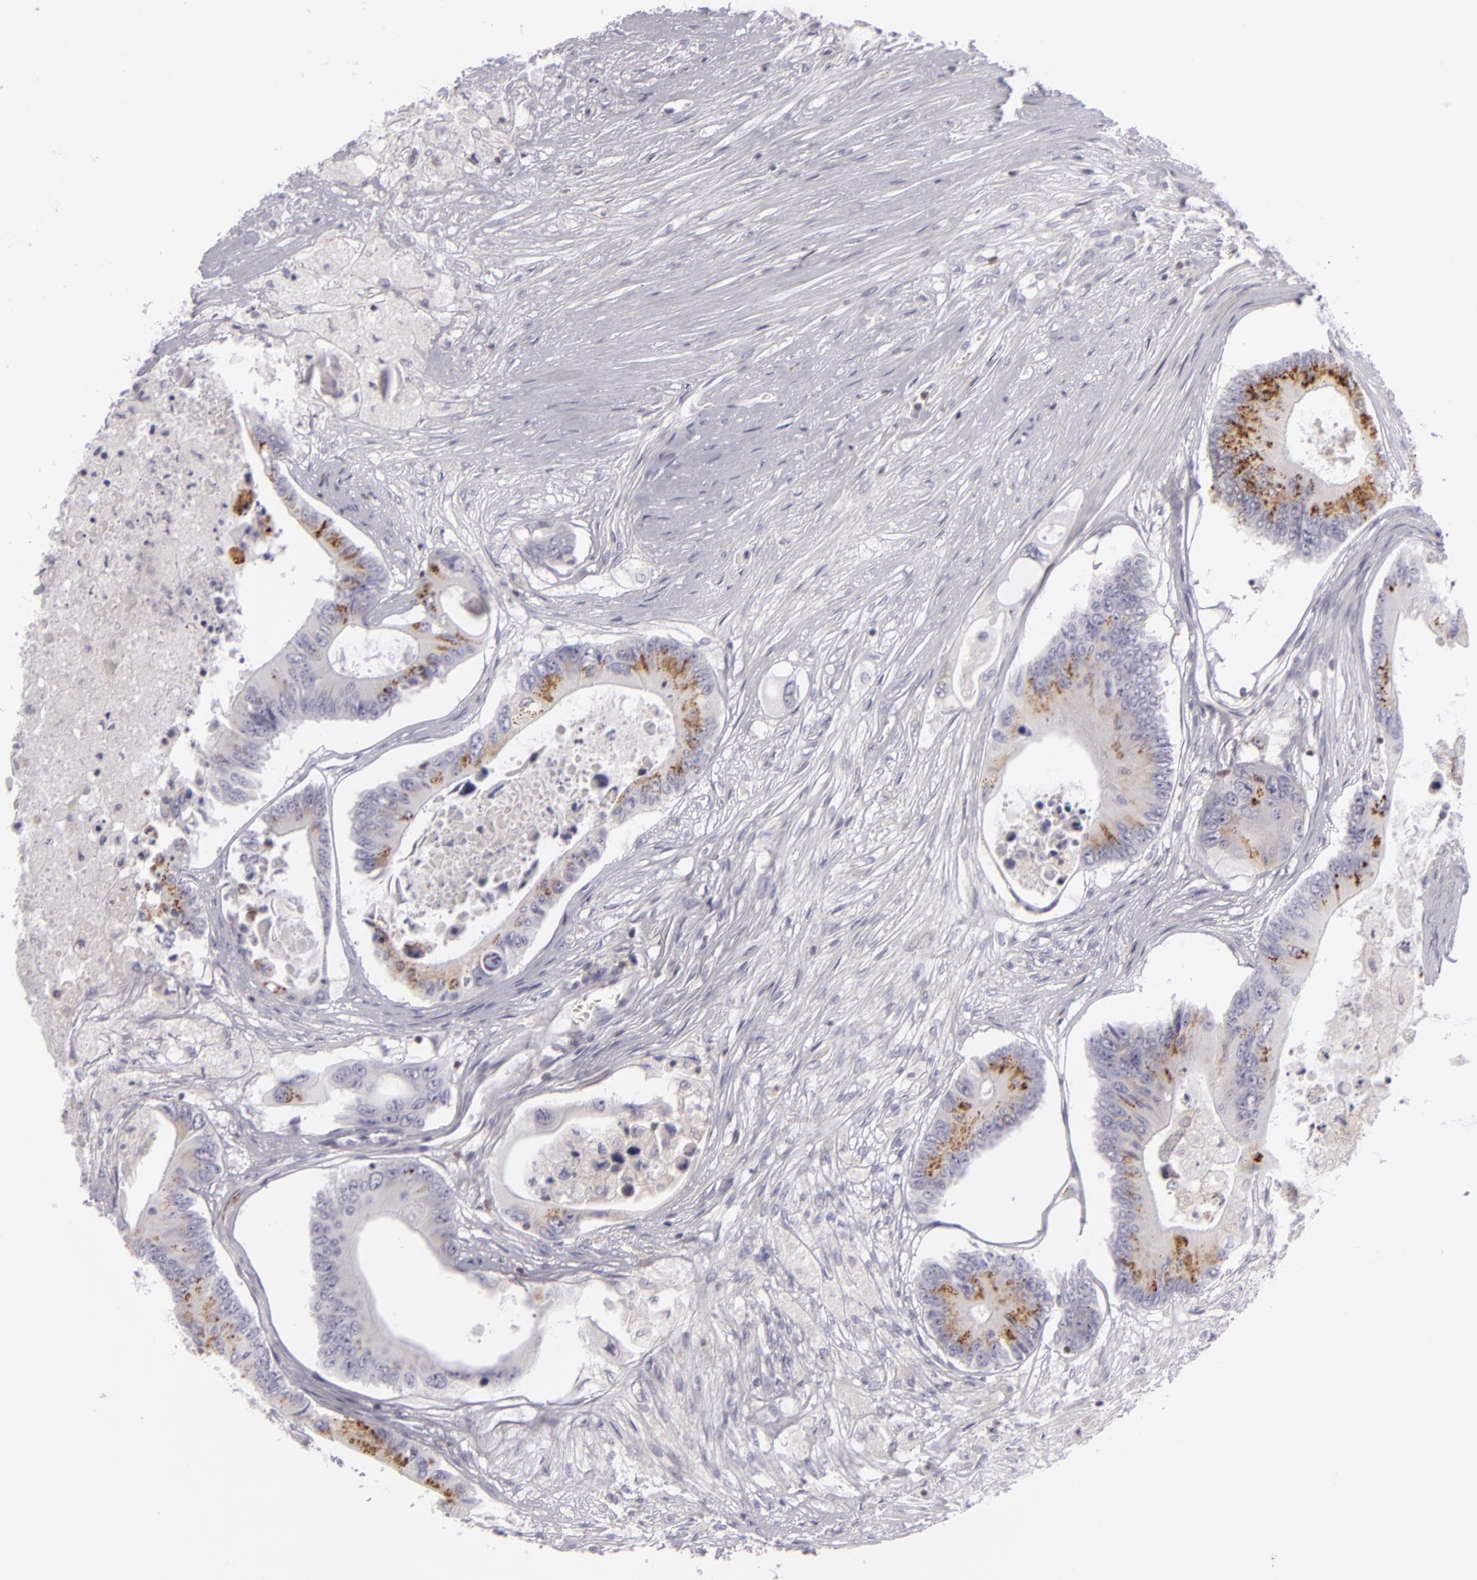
{"staining": {"intensity": "moderate", "quantity": "25%-75%", "location": "cytoplasmic/membranous"}, "tissue": "colorectal cancer", "cell_type": "Tumor cells", "image_type": "cancer", "snomed": [{"axis": "morphology", "description": "Adenocarcinoma, NOS"}, {"axis": "topography", "description": "Colon"}], "caption": "IHC of human colorectal adenocarcinoma displays medium levels of moderate cytoplasmic/membranous staining in about 25%-75% of tumor cells. Nuclei are stained in blue.", "gene": "KCNAB2", "patient": {"sex": "male", "age": 65}}